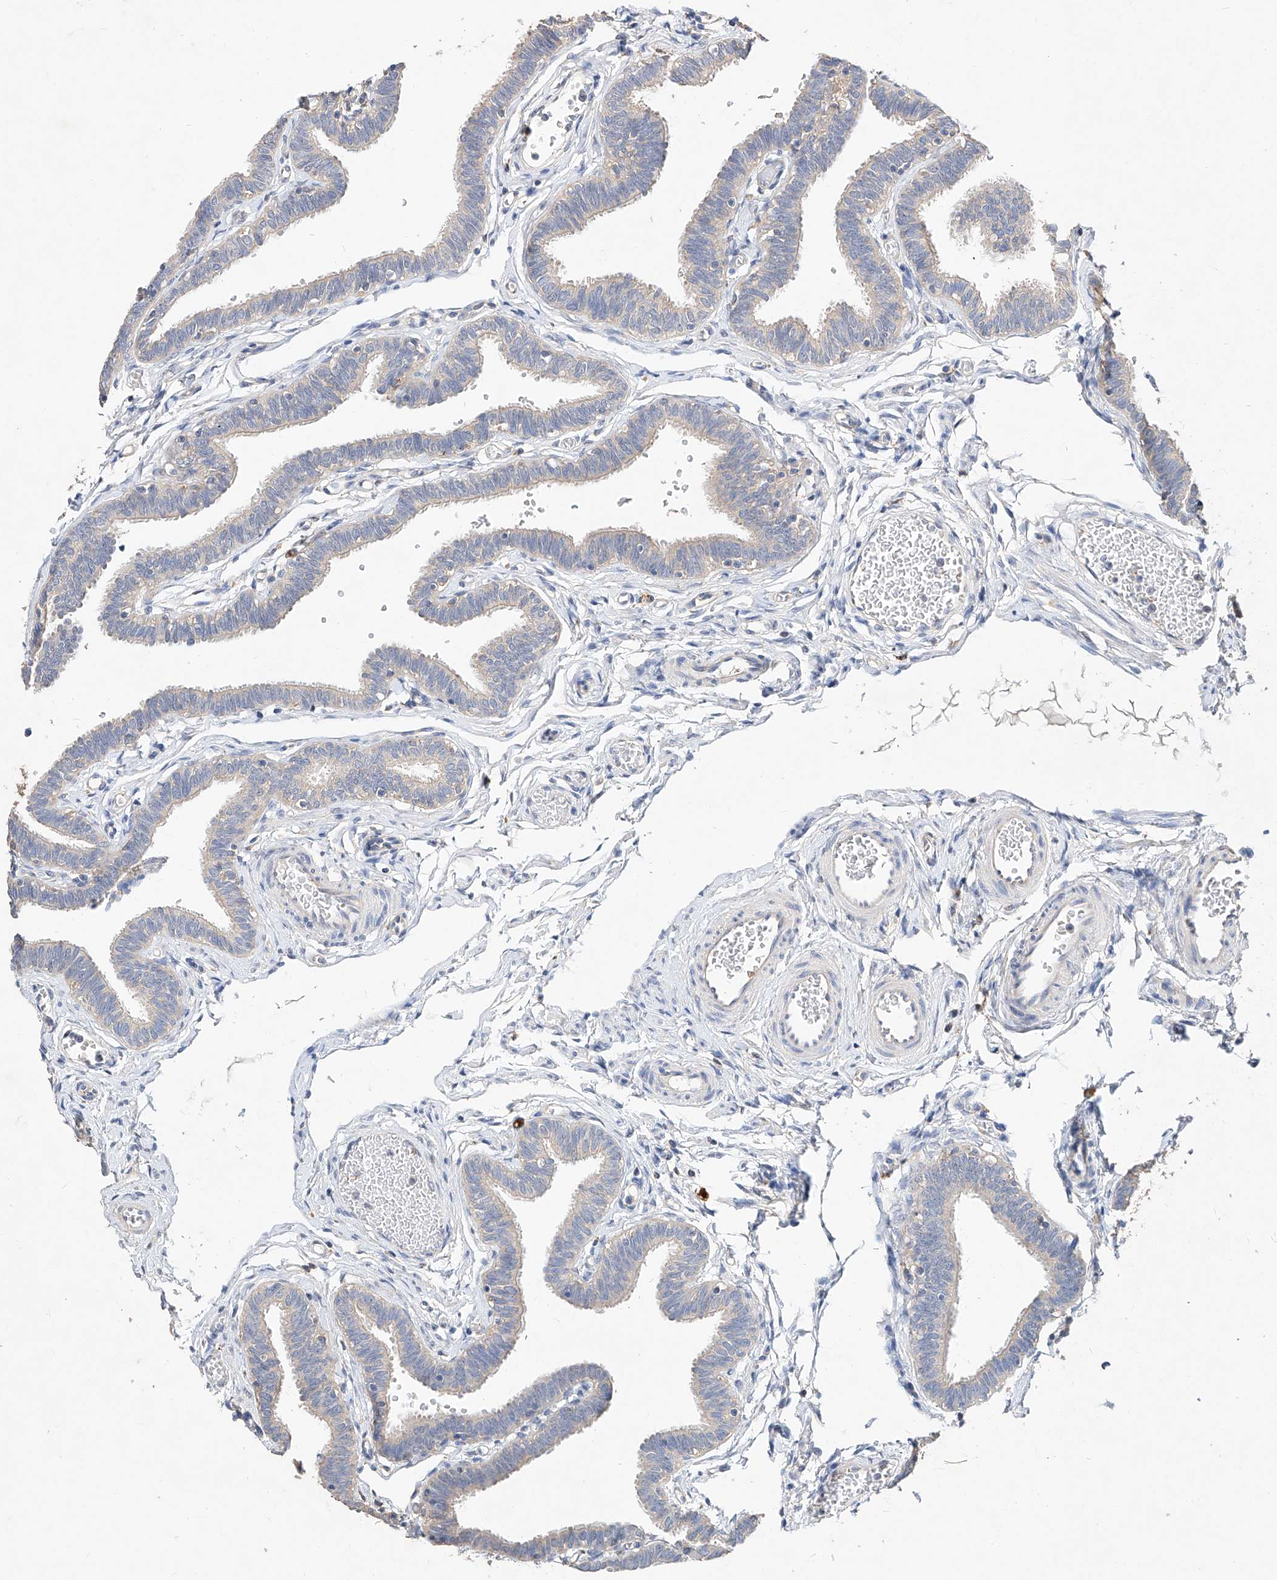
{"staining": {"intensity": "negative", "quantity": "none", "location": "none"}, "tissue": "fallopian tube", "cell_type": "Glandular cells", "image_type": "normal", "snomed": [{"axis": "morphology", "description": "Normal tissue, NOS"}, {"axis": "topography", "description": "Fallopian tube"}, {"axis": "topography", "description": "Ovary"}], "caption": "Immunohistochemical staining of benign fallopian tube shows no significant expression in glandular cells. Brightfield microscopy of IHC stained with DAB (brown) and hematoxylin (blue), captured at high magnification.", "gene": "AMD1", "patient": {"sex": "female", "age": 23}}